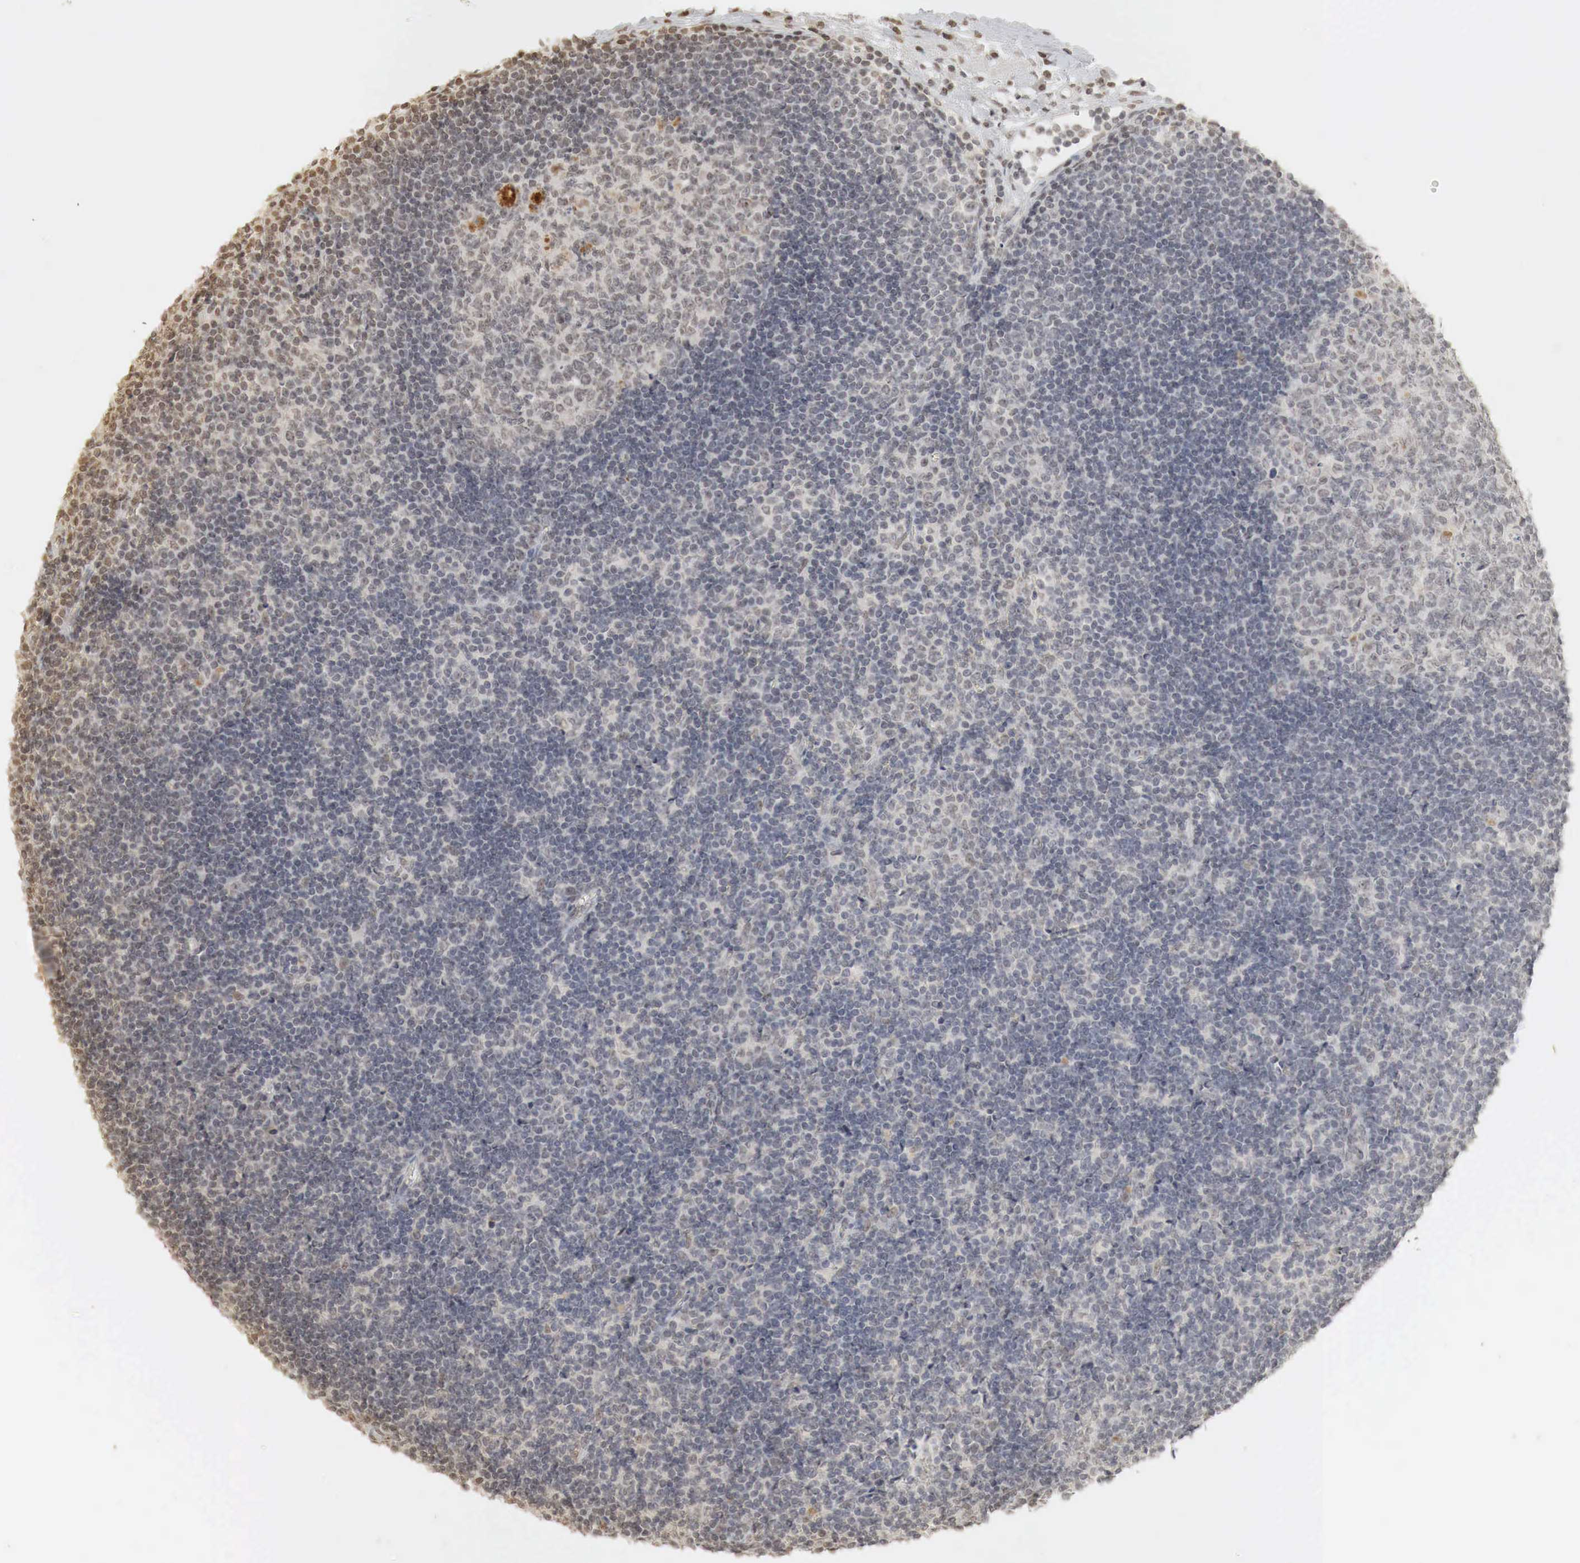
{"staining": {"intensity": "weak", "quantity": "25%-75%", "location": "cytoplasmic/membranous,nuclear"}, "tissue": "lymph node", "cell_type": "Germinal center cells", "image_type": "normal", "snomed": [{"axis": "morphology", "description": "Normal tissue, NOS"}, {"axis": "topography", "description": "Lymph node"}], "caption": "Human lymph node stained for a protein (brown) displays weak cytoplasmic/membranous,nuclear positive positivity in about 25%-75% of germinal center cells.", "gene": "ERBB4", "patient": {"sex": "female", "age": 53}}